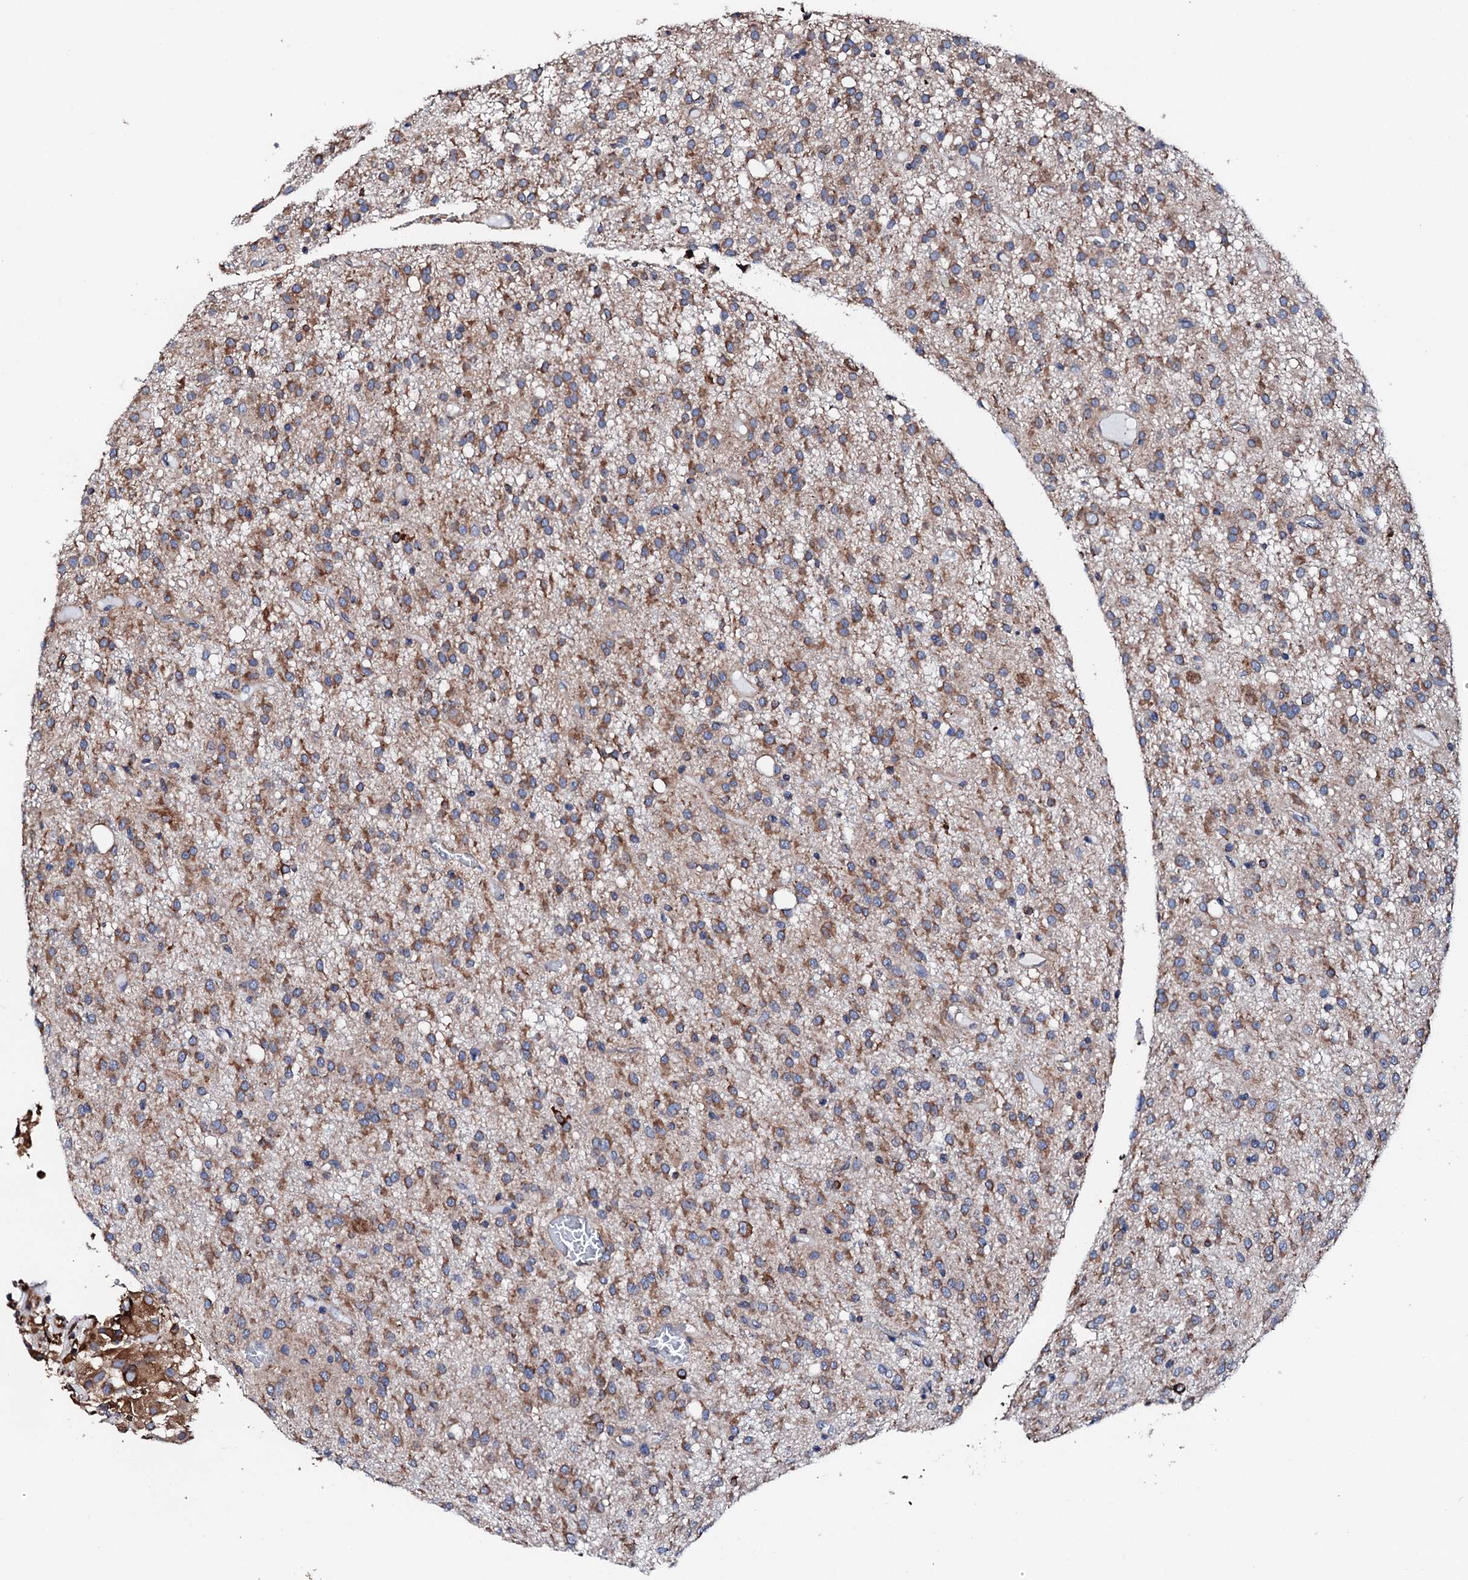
{"staining": {"intensity": "moderate", "quantity": ">75%", "location": "cytoplasmic/membranous"}, "tissue": "glioma", "cell_type": "Tumor cells", "image_type": "cancer", "snomed": [{"axis": "morphology", "description": "Glioma, malignant, High grade"}, {"axis": "topography", "description": "Brain"}], "caption": "Glioma stained with DAB IHC shows medium levels of moderate cytoplasmic/membranous expression in approximately >75% of tumor cells. (DAB IHC with brightfield microscopy, high magnification).", "gene": "AMDHD1", "patient": {"sex": "female", "age": 59}}